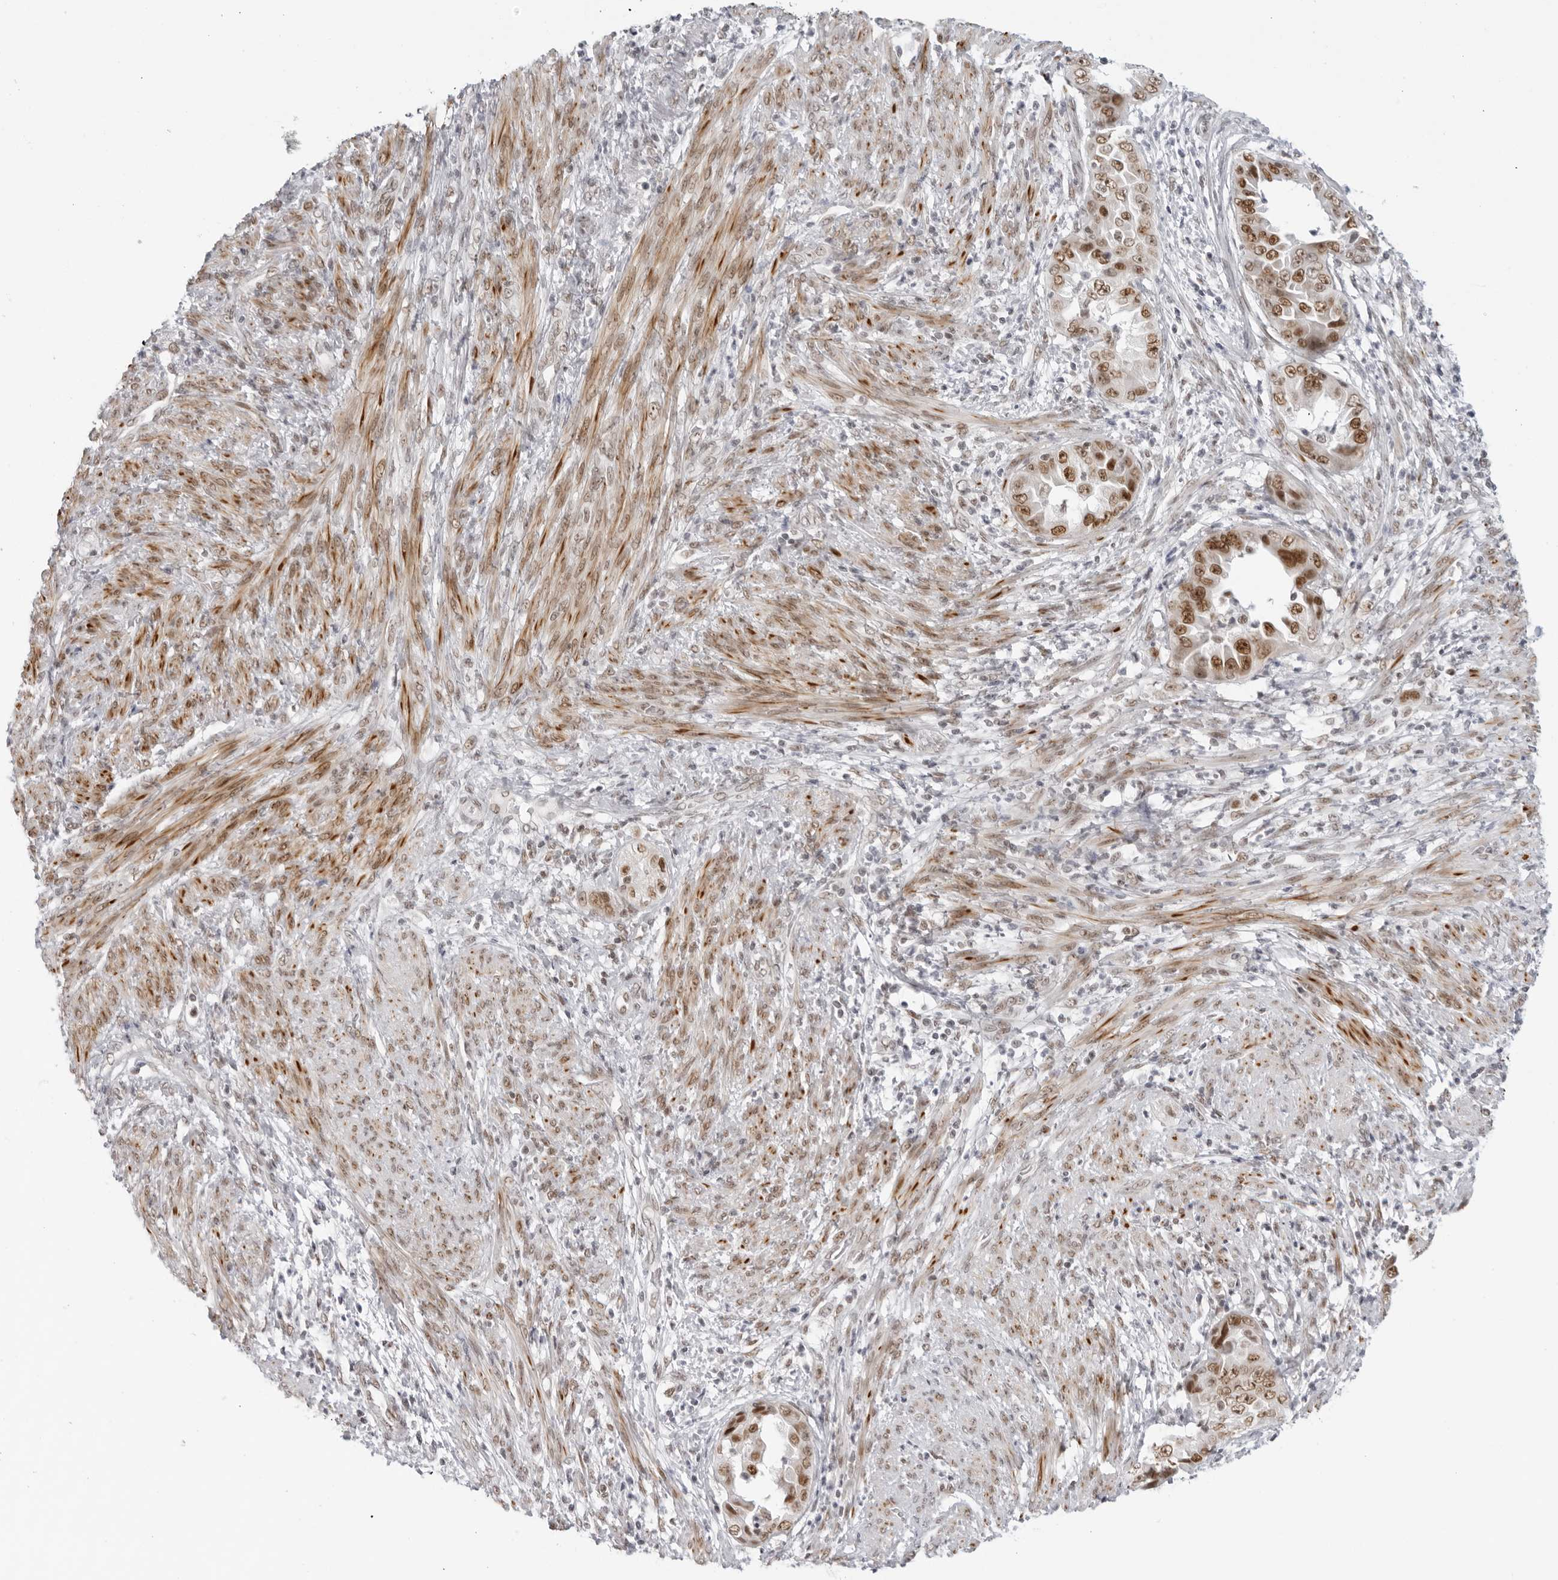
{"staining": {"intensity": "strong", "quantity": ">75%", "location": "nuclear"}, "tissue": "endometrial cancer", "cell_type": "Tumor cells", "image_type": "cancer", "snomed": [{"axis": "morphology", "description": "Adenocarcinoma, NOS"}, {"axis": "topography", "description": "Endometrium"}], "caption": "Endometrial cancer (adenocarcinoma) tissue exhibits strong nuclear positivity in about >75% of tumor cells (brown staining indicates protein expression, while blue staining denotes nuclei).", "gene": "FOXK2", "patient": {"sex": "female", "age": 85}}